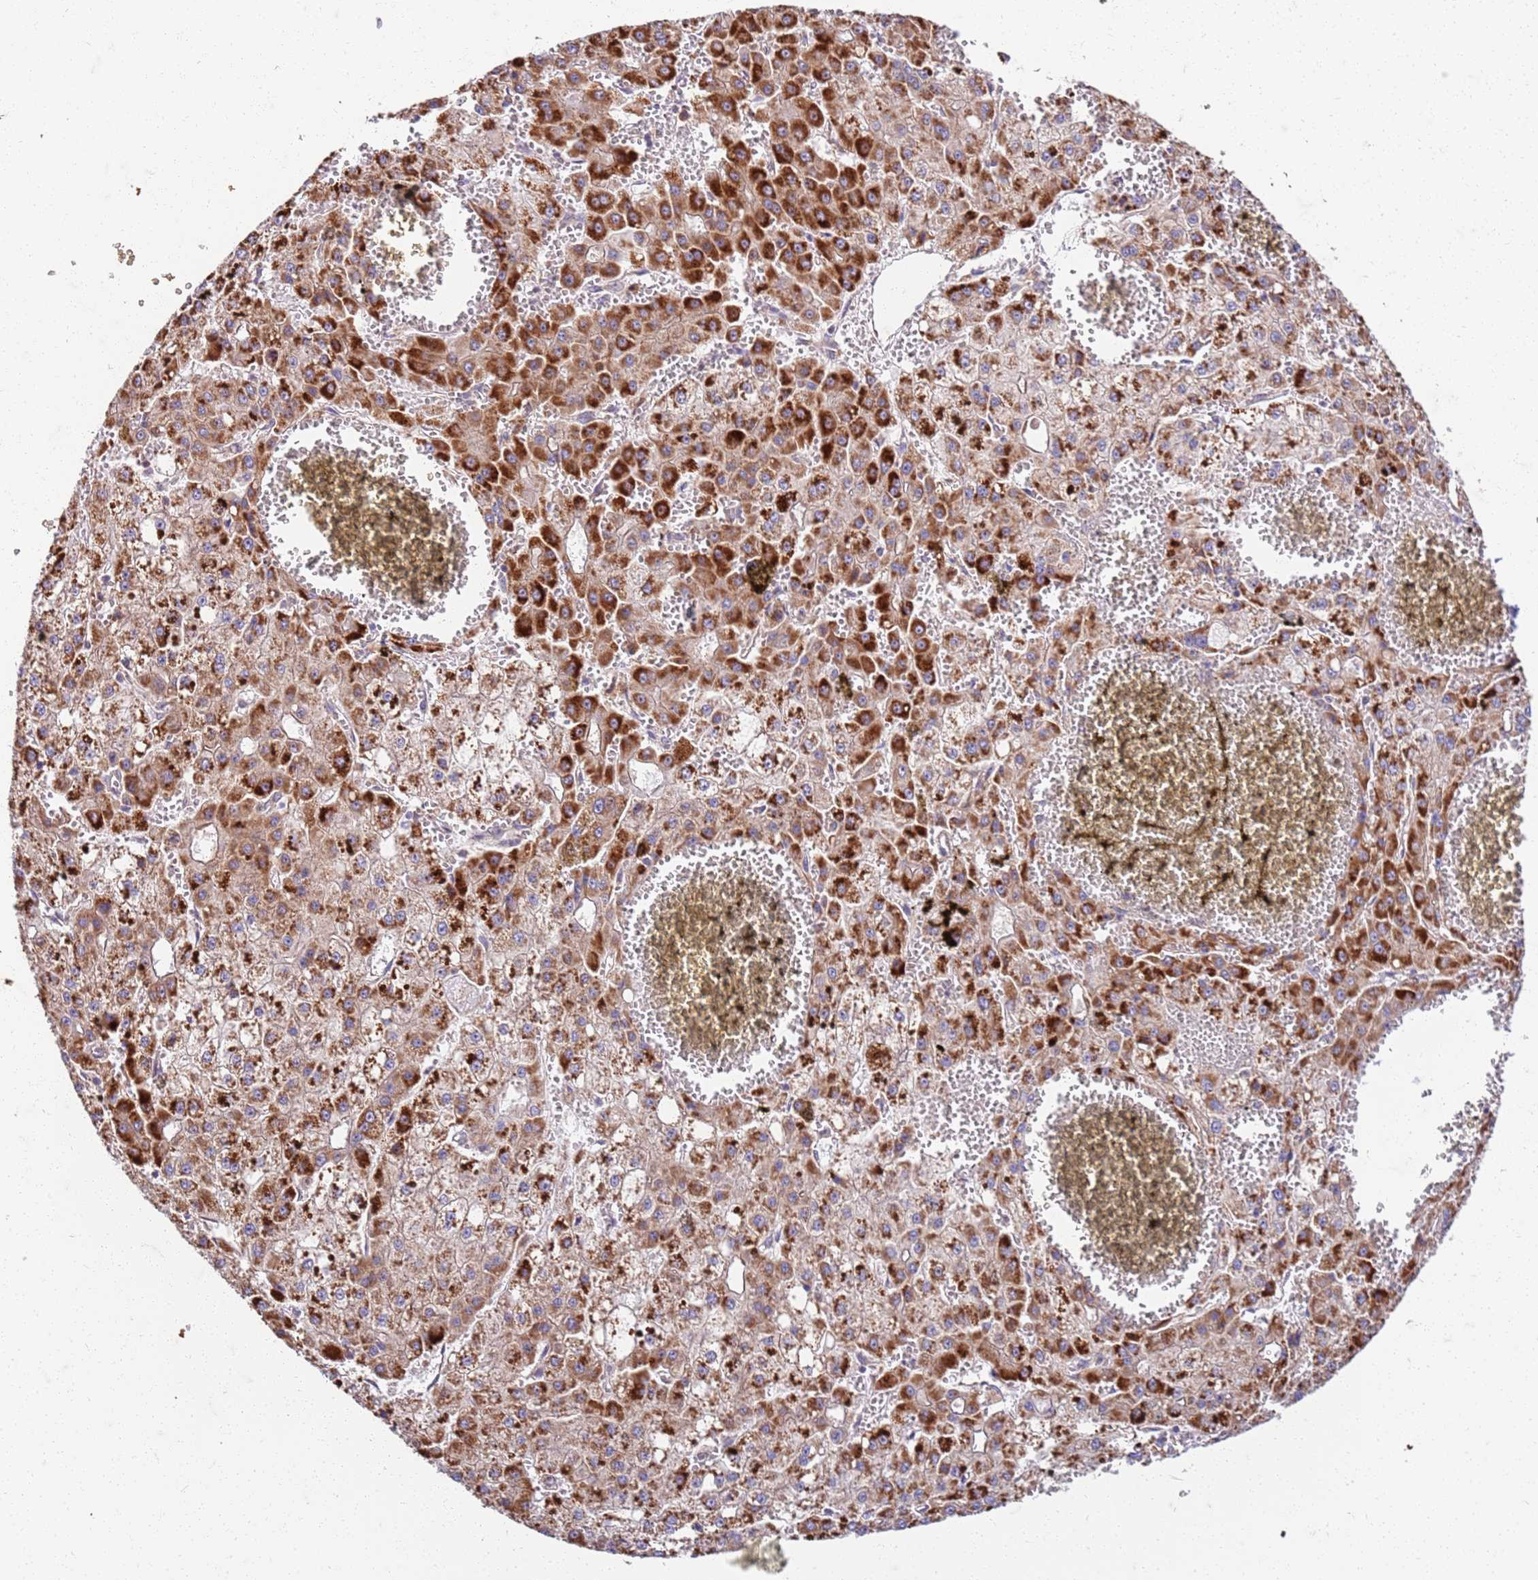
{"staining": {"intensity": "strong", "quantity": ">75%", "location": "cytoplasmic/membranous"}, "tissue": "liver cancer", "cell_type": "Tumor cells", "image_type": "cancer", "snomed": [{"axis": "morphology", "description": "Carcinoma, Hepatocellular, NOS"}, {"axis": "topography", "description": "Liver"}], "caption": "There is high levels of strong cytoplasmic/membranous expression in tumor cells of liver hepatocellular carcinoma, as demonstrated by immunohistochemical staining (brown color).", "gene": "OSBP", "patient": {"sex": "male", "age": 47}}